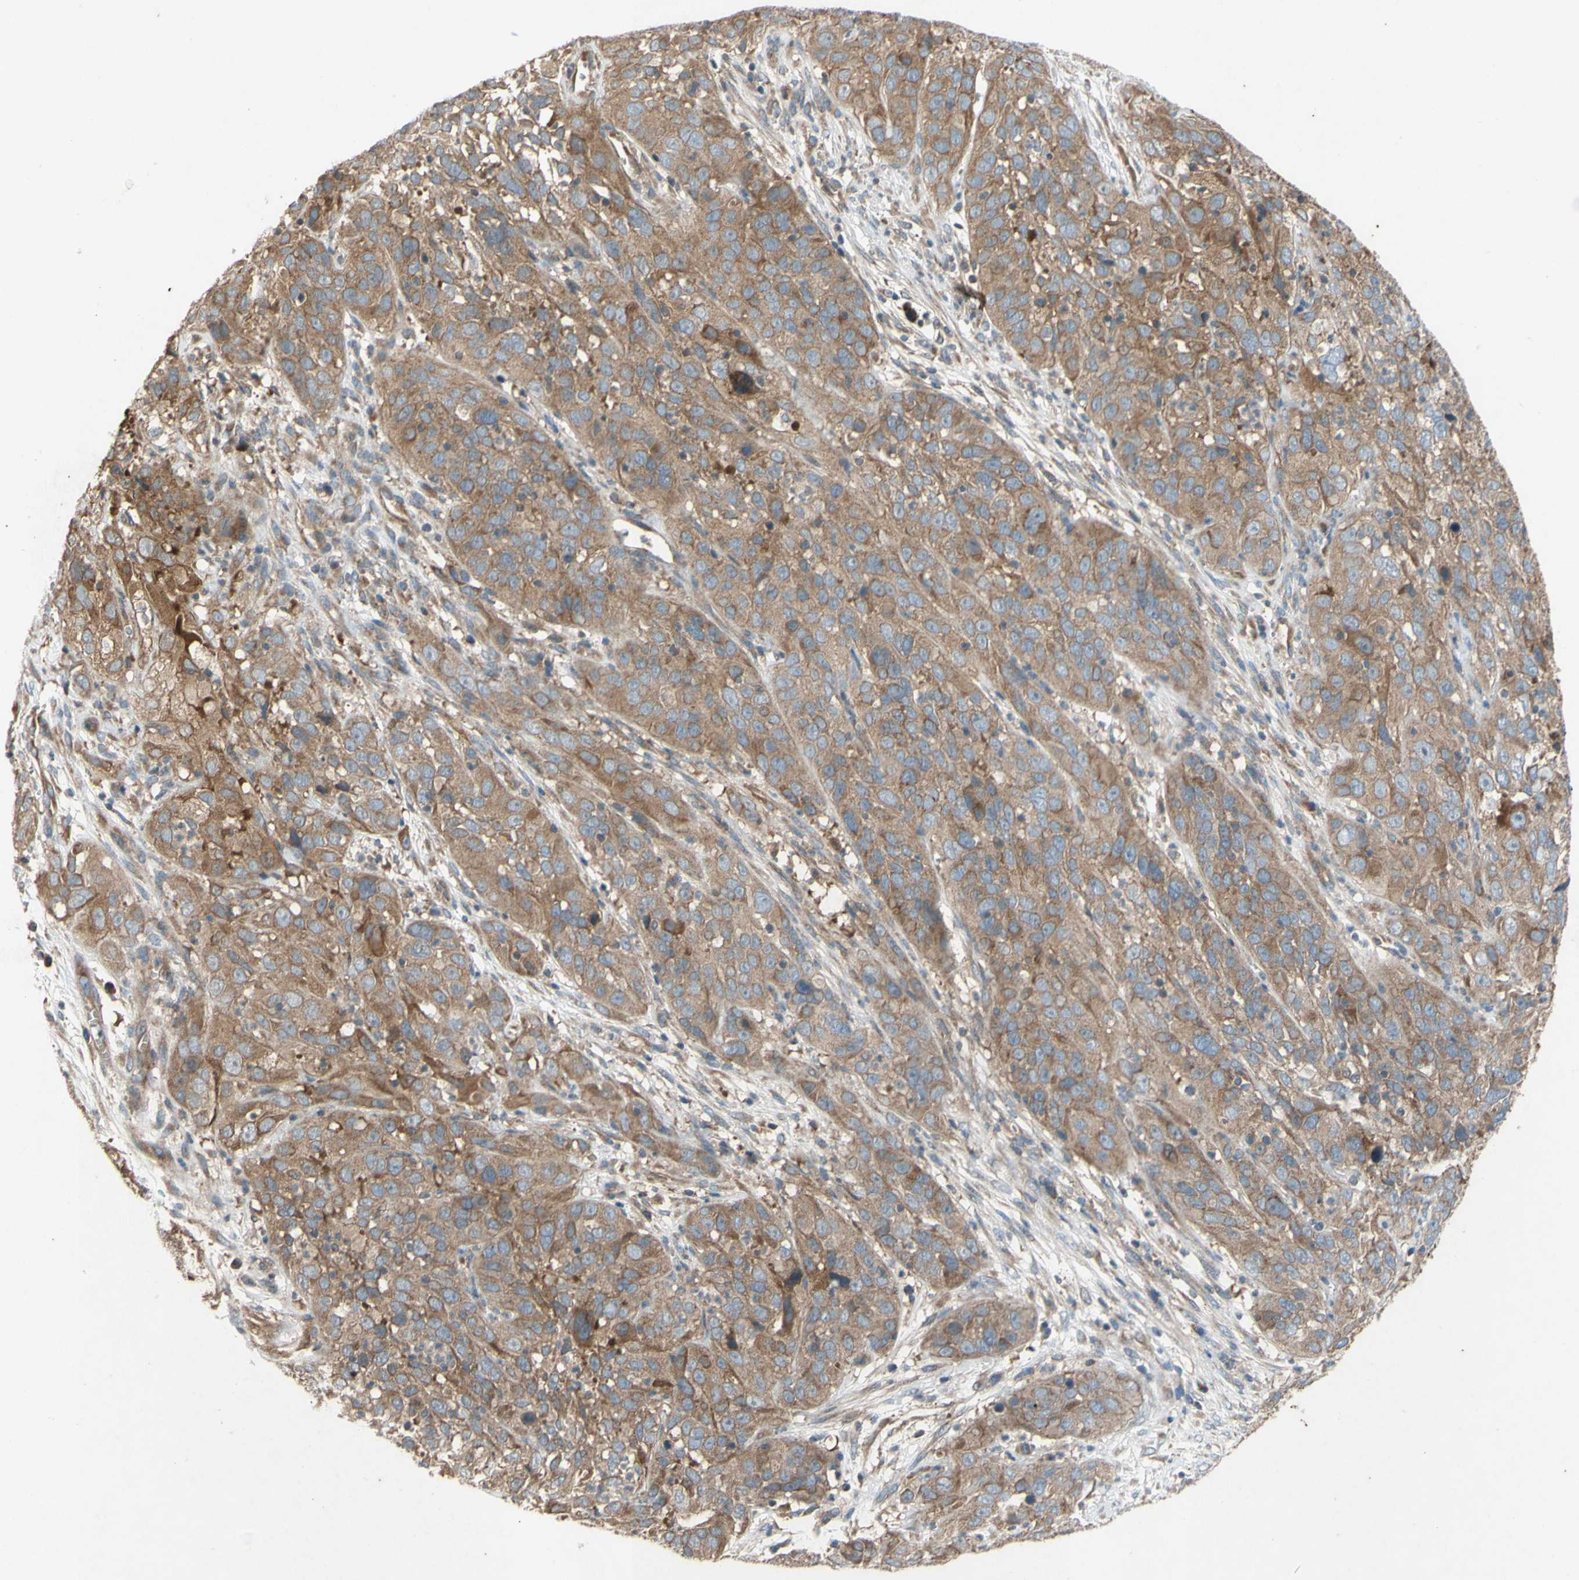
{"staining": {"intensity": "moderate", "quantity": ">75%", "location": "cytoplasmic/membranous"}, "tissue": "cervical cancer", "cell_type": "Tumor cells", "image_type": "cancer", "snomed": [{"axis": "morphology", "description": "Squamous cell carcinoma, NOS"}, {"axis": "topography", "description": "Cervix"}], "caption": "Immunohistochemistry (IHC) histopathology image of human squamous cell carcinoma (cervical) stained for a protein (brown), which exhibits medium levels of moderate cytoplasmic/membranous expression in about >75% of tumor cells.", "gene": "TST", "patient": {"sex": "female", "age": 32}}